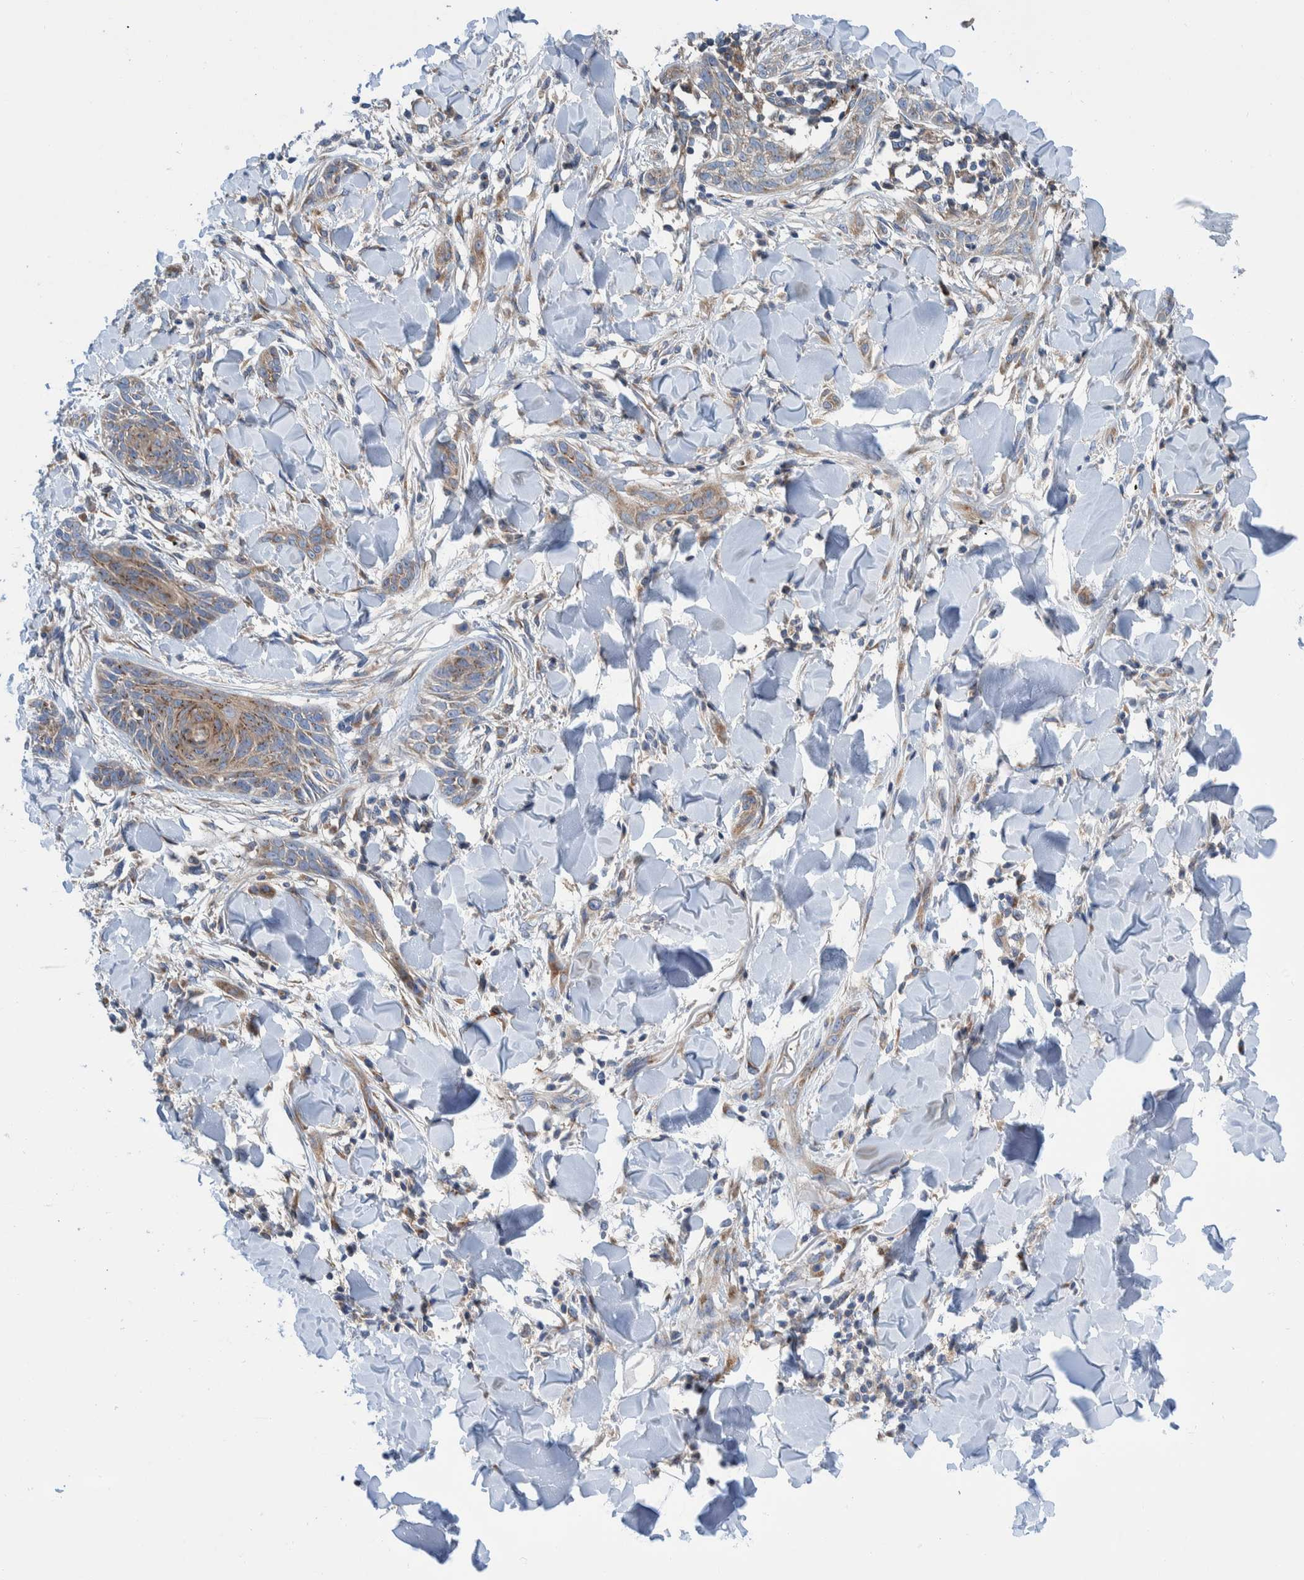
{"staining": {"intensity": "weak", "quantity": "25%-75%", "location": "cytoplasmic/membranous"}, "tissue": "skin cancer", "cell_type": "Tumor cells", "image_type": "cancer", "snomed": [{"axis": "morphology", "description": "Basal cell carcinoma"}, {"axis": "topography", "description": "Skin"}], "caption": "DAB (3,3'-diaminobenzidine) immunohistochemical staining of human skin basal cell carcinoma displays weak cytoplasmic/membranous protein expression in approximately 25%-75% of tumor cells. Immunohistochemistry stains the protein of interest in brown and the nuclei are stained blue.", "gene": "TRIM58", "patient": {"sex": "female", "age": 59}}